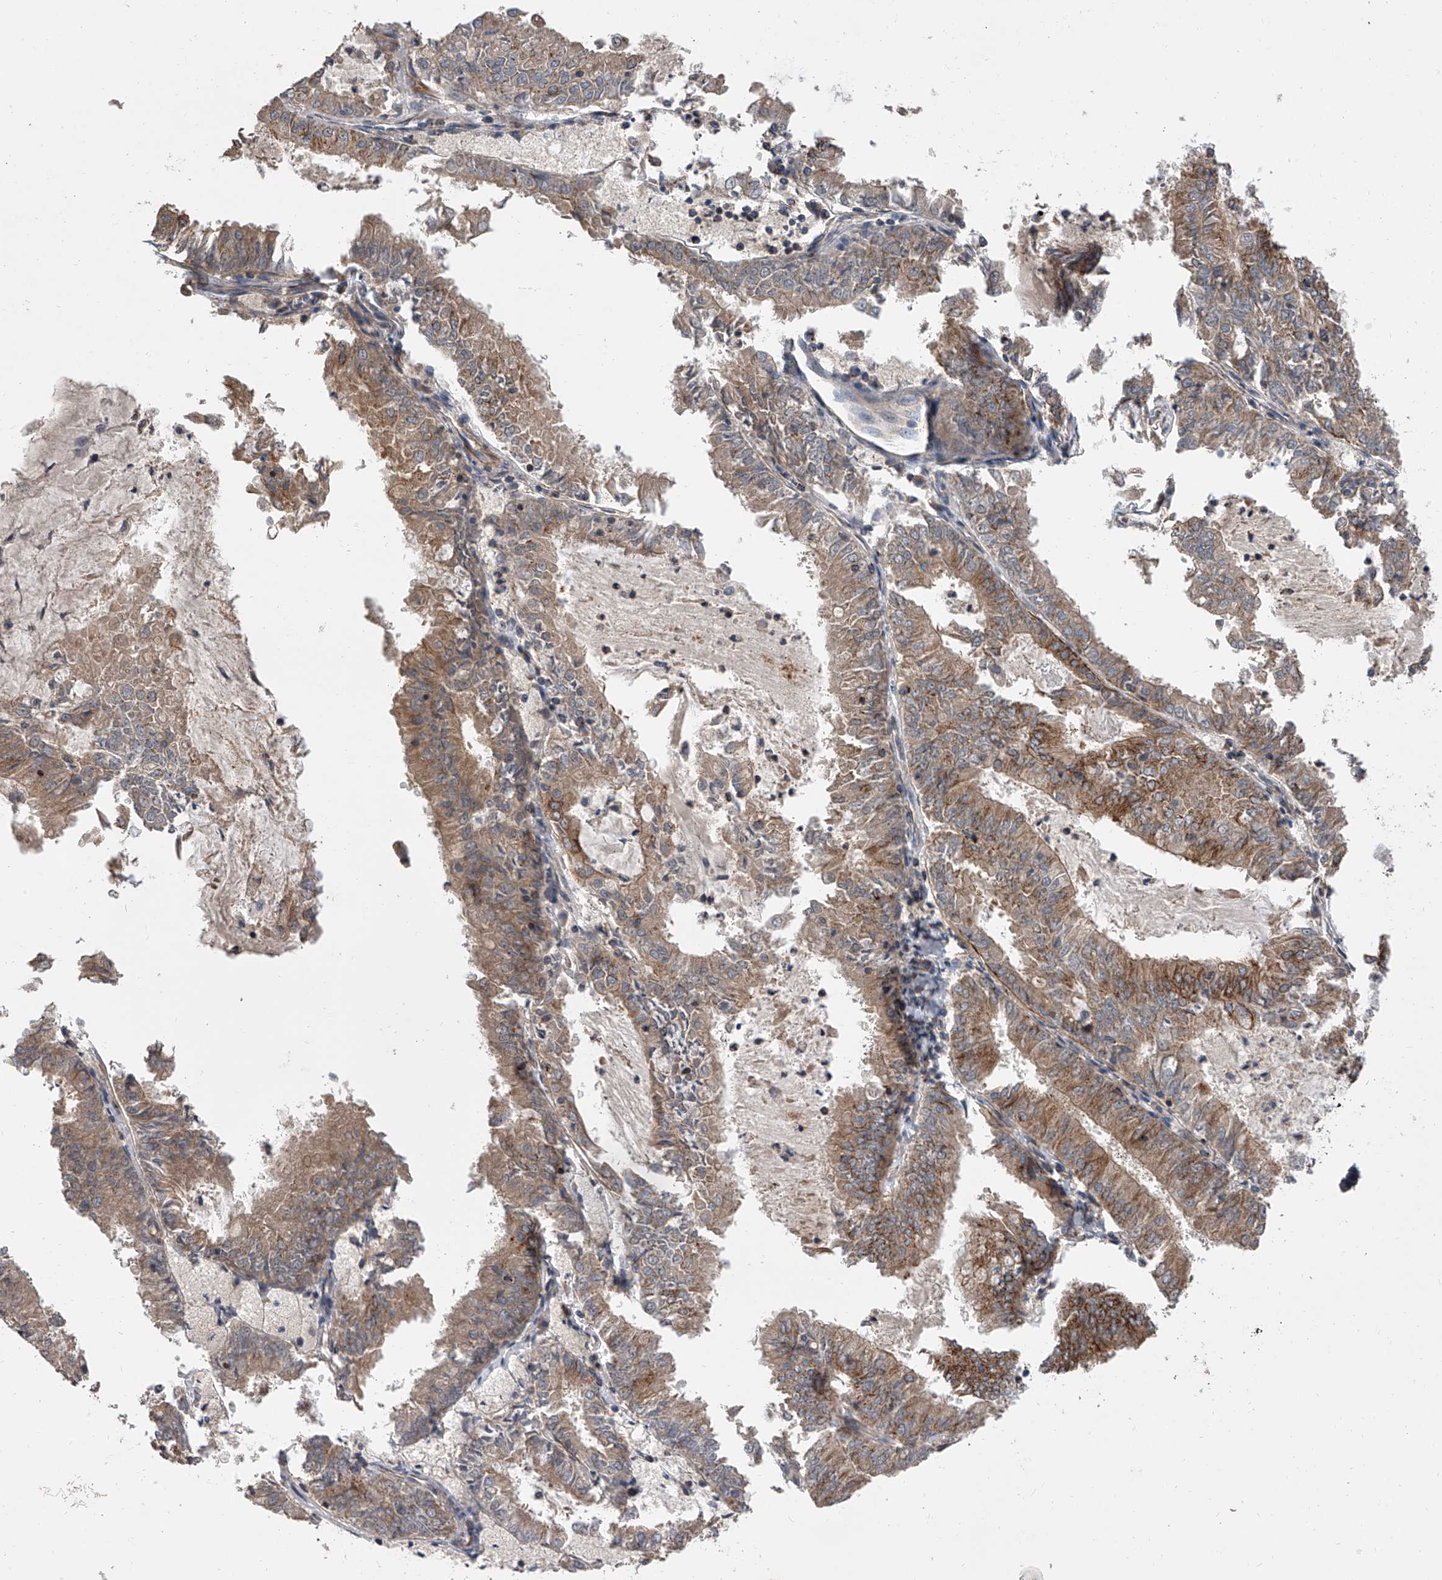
{"staining": {"intensity": "moderate", "quantity": ">75%", "location": "cytoplasmic/membranous"}, "tissue": "endometrial cancer", "cell_type": "Tumor cells", "image_type": "cancer", "snomed": [{"axis": "morphology", "description": "Adenocarcinoma, NOS"}, {"axis": "topography", "description": "Endometrium"}], "caption": "DAB (3,3'-diaminobenzidine) immunohistochemical staining of human endometrial cancer (adenocarcinoma) demonstrates moderate cytoplasmic/membranous protein staining in approximately >75% of tumor cells. (IHC, brightfield microscopy, high magnification).", "gene": "USP47", "patient": {"sex": "female", "age": 57}}